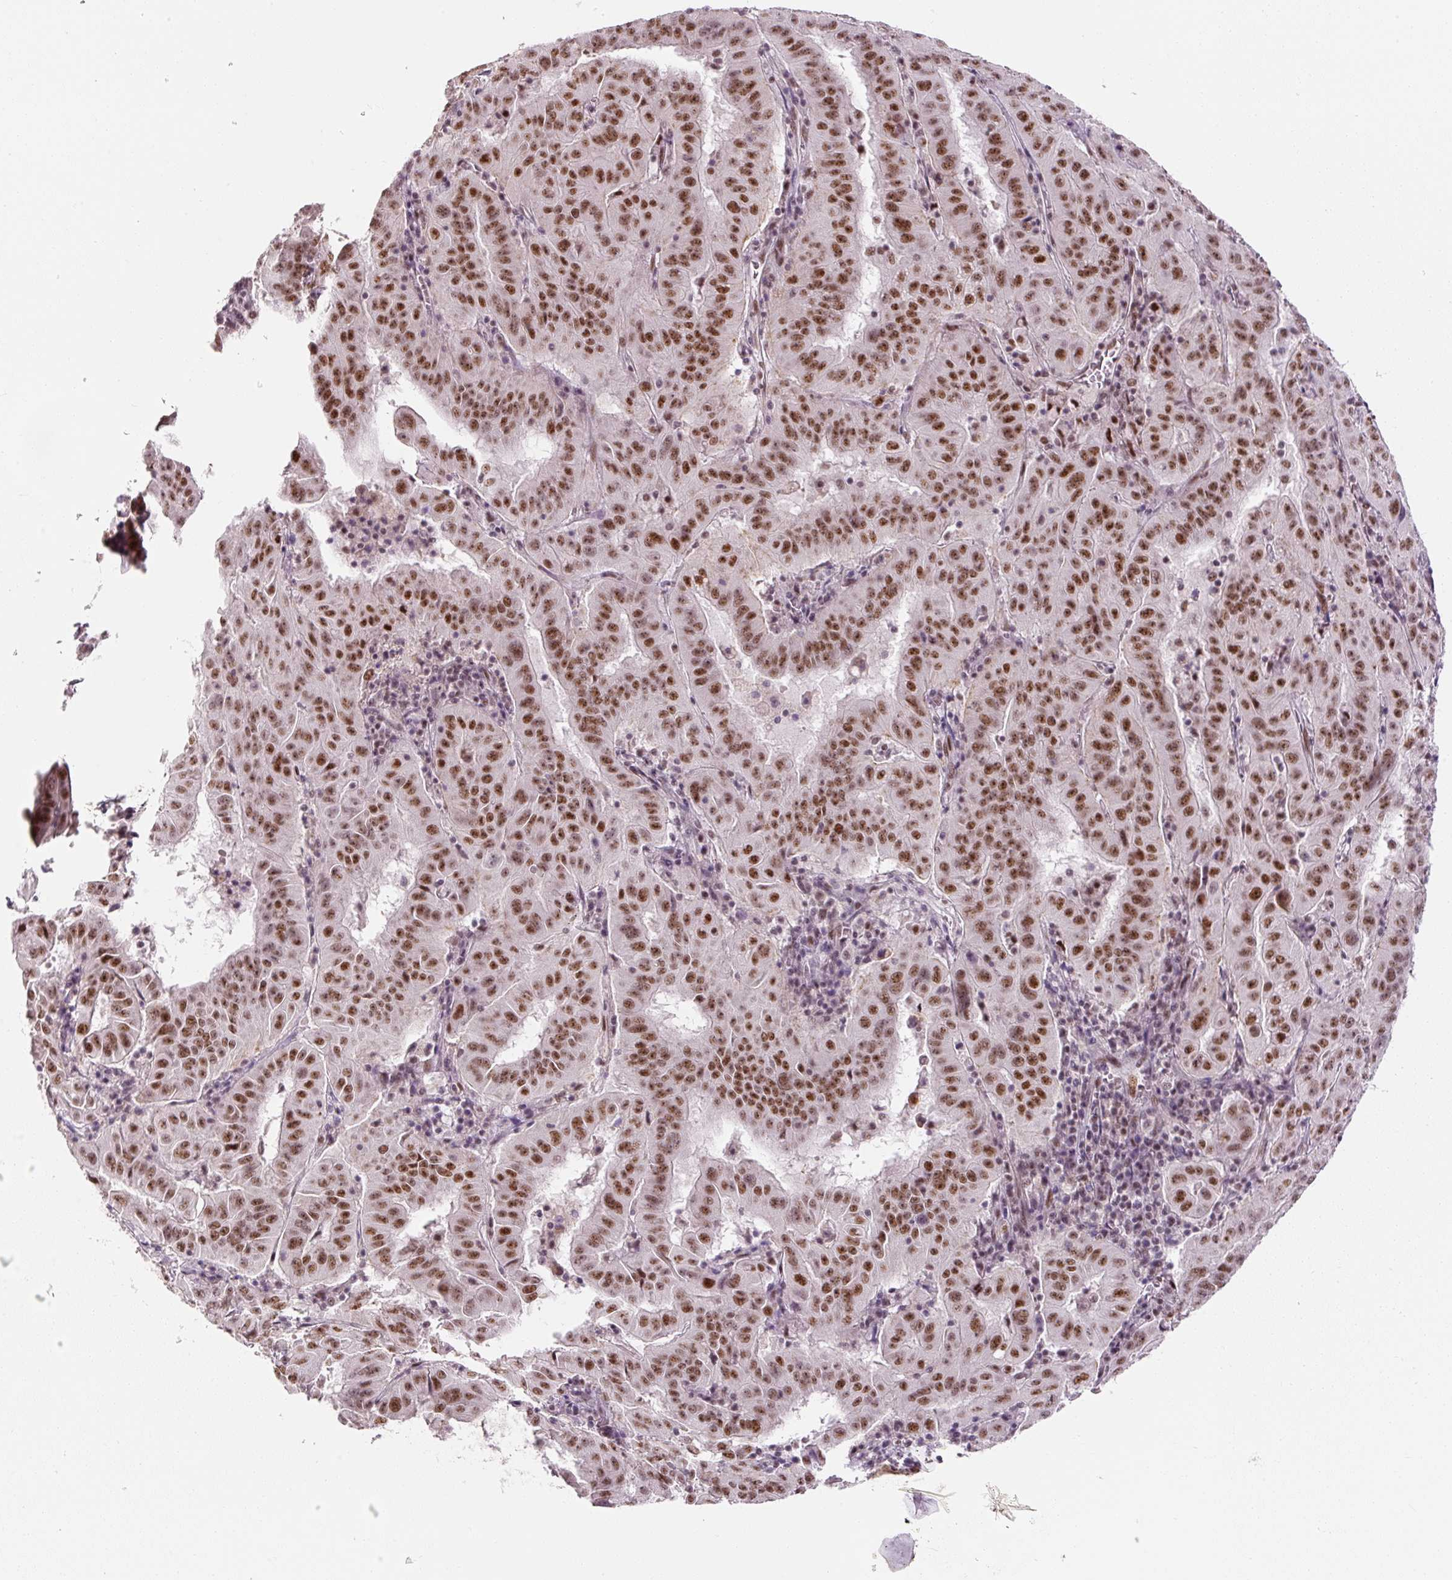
{"staining": {"intensity": "moderate", "quantity": ">75%", "location": "nuclear"}, "tissue": "pancreatic cancer", "cell_type": "Tumor cells", "image_type": "cancer", "snomed": [{"axis": "morphology", "description": "Adenocarcinoma, NOS"}, {"axis": "topography", "description": "Pancreas"}], "caption": "Pancreatic adenocarcinoma stained for a protein (brown) reveals moderate nuclear positive staining in approximately >75% of tumor cells.", "gene": "U2AF2", "patient": {"sex": "male", "age": 63}}